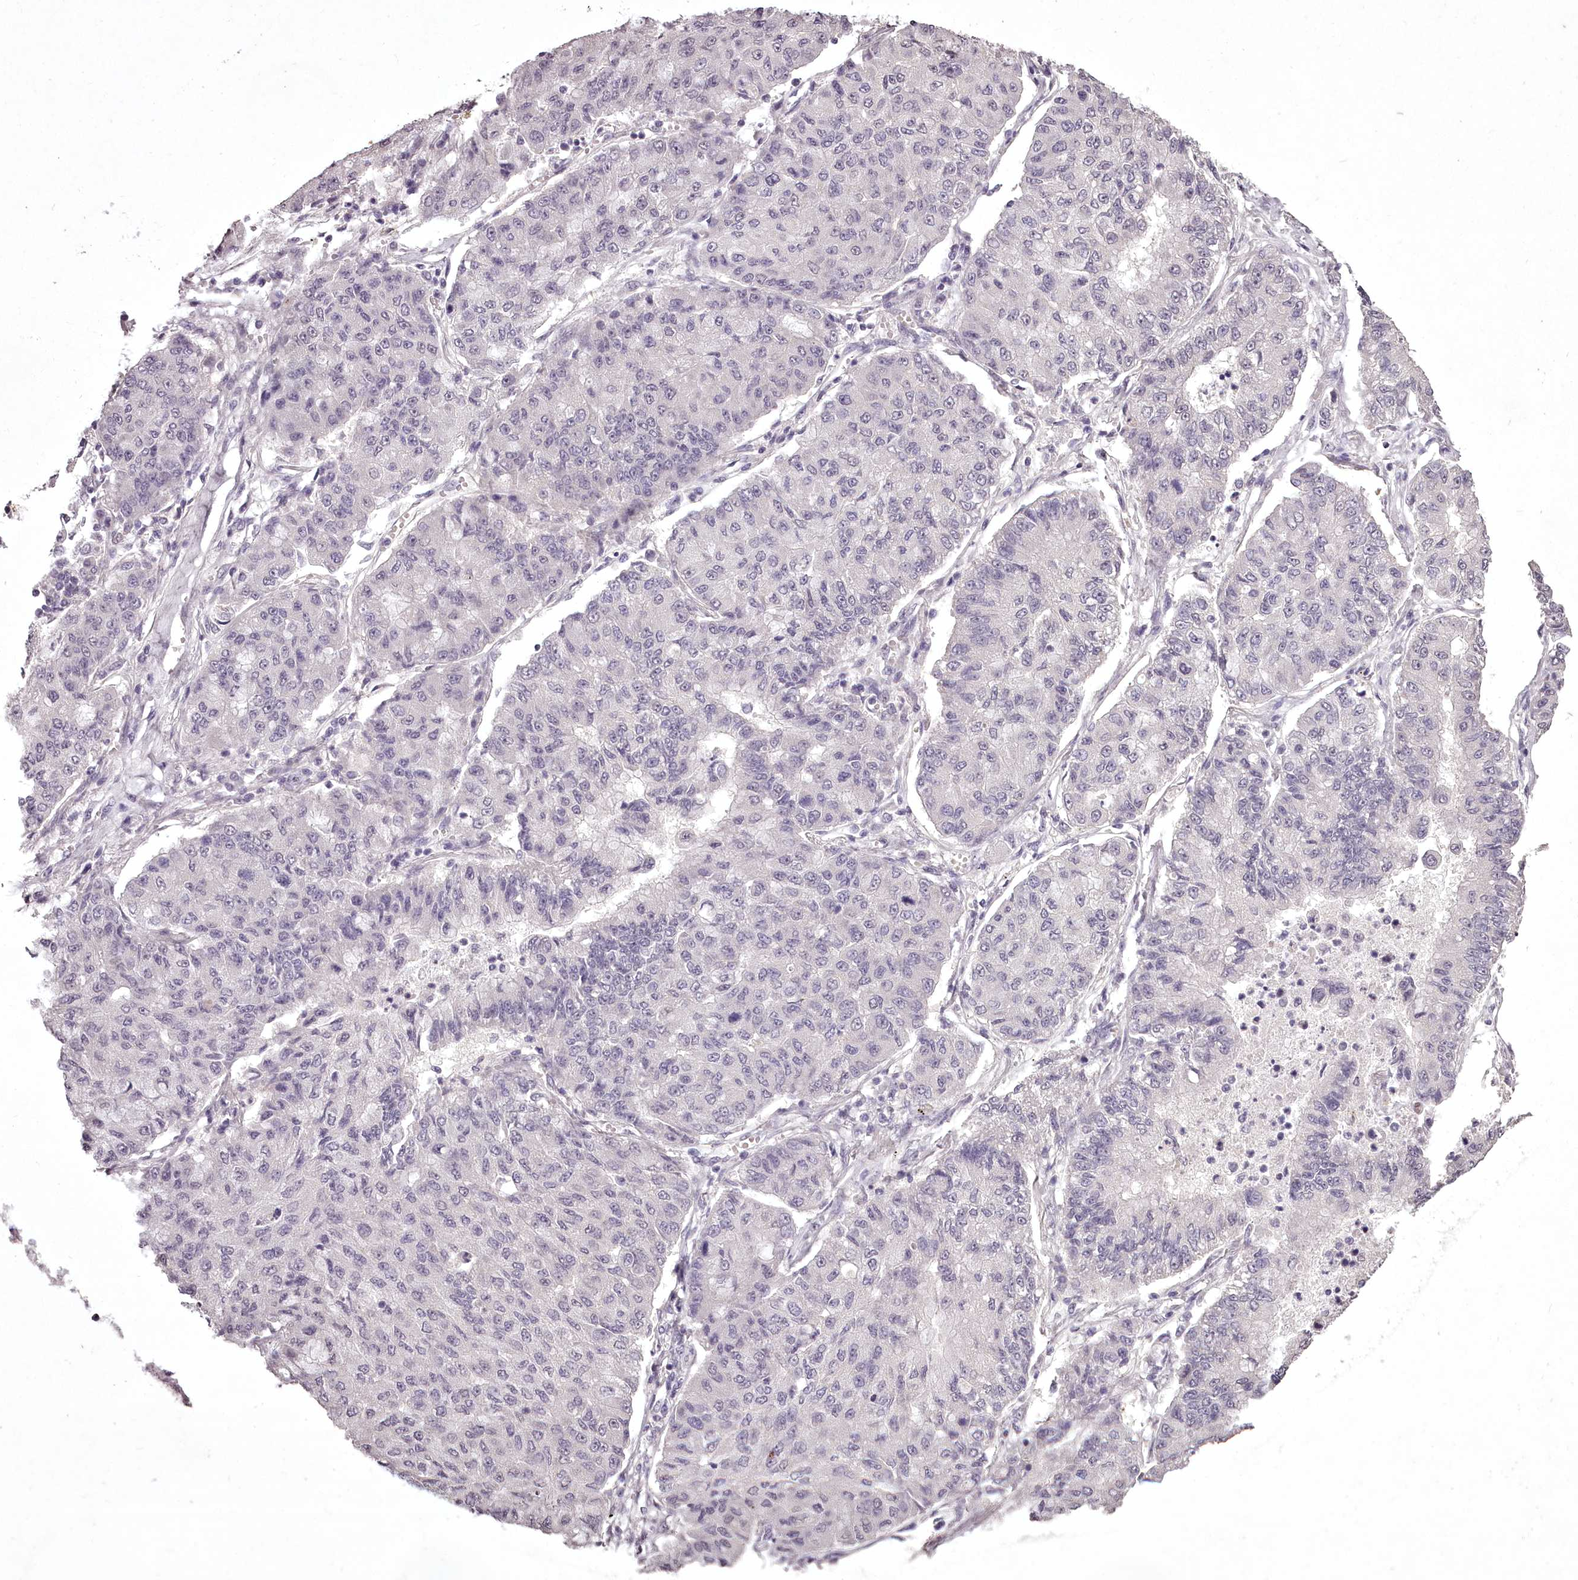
{"staining": {"intensity": "negative", "quantity": "none", "location": "none"}, "tissue": "lung cancer", "cell_type": "Tumor cells", "image_type": "cancer", "snomed": [{"axis": "morphology", "description": "Squamous cell carcinoma, NOS"}, {"axis": "topography", "description": "Lung"}], "caption": "A photomicrograph of lung cancer (squamous cell carcinoma) stained for a protein demonstrates no brown staining in tumor cells.", "gene": "C1orf56", "patient": {"sex": "male", "age": 74}}